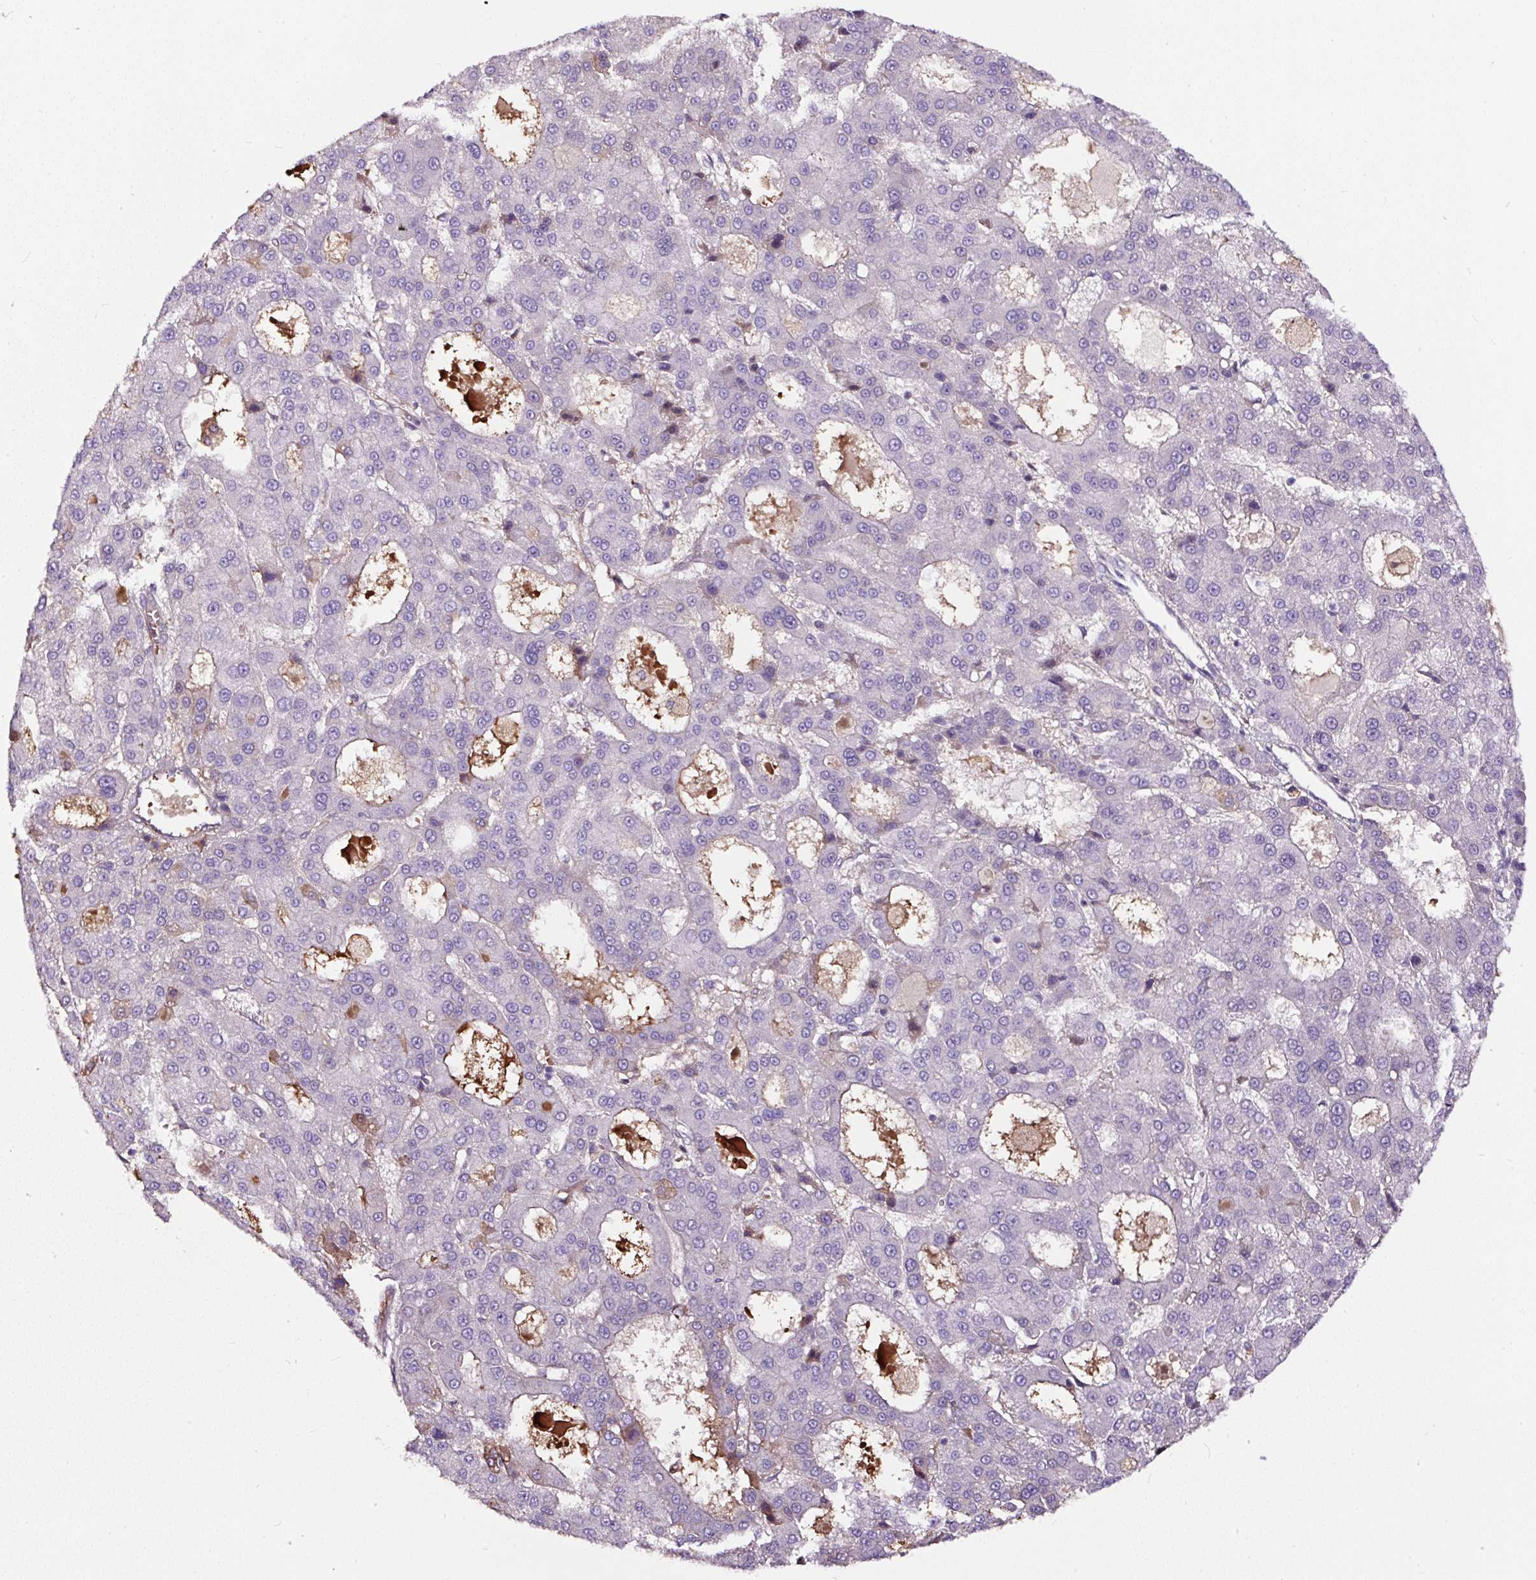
{"staining": {"intensity": "negative", "quantity": "none", "location": "none"}, "tissue": "liver cancer", "cell_type": "Tumor cells", "image_type": "cancer", "snomed": [{"axis": "morphology", "description": "Carcinoma, Hepatocellular, NOS"}, {"axis": "topography", "description": "Liver"}], "caption": "This is a histopathology image of immunohistochemistry (IHC) staining of liver hepatocellular carcinoma, which shows no expression in tumor cells.", "gene": "LRRC24", "patient": {"sex": "male", "age": 70}}